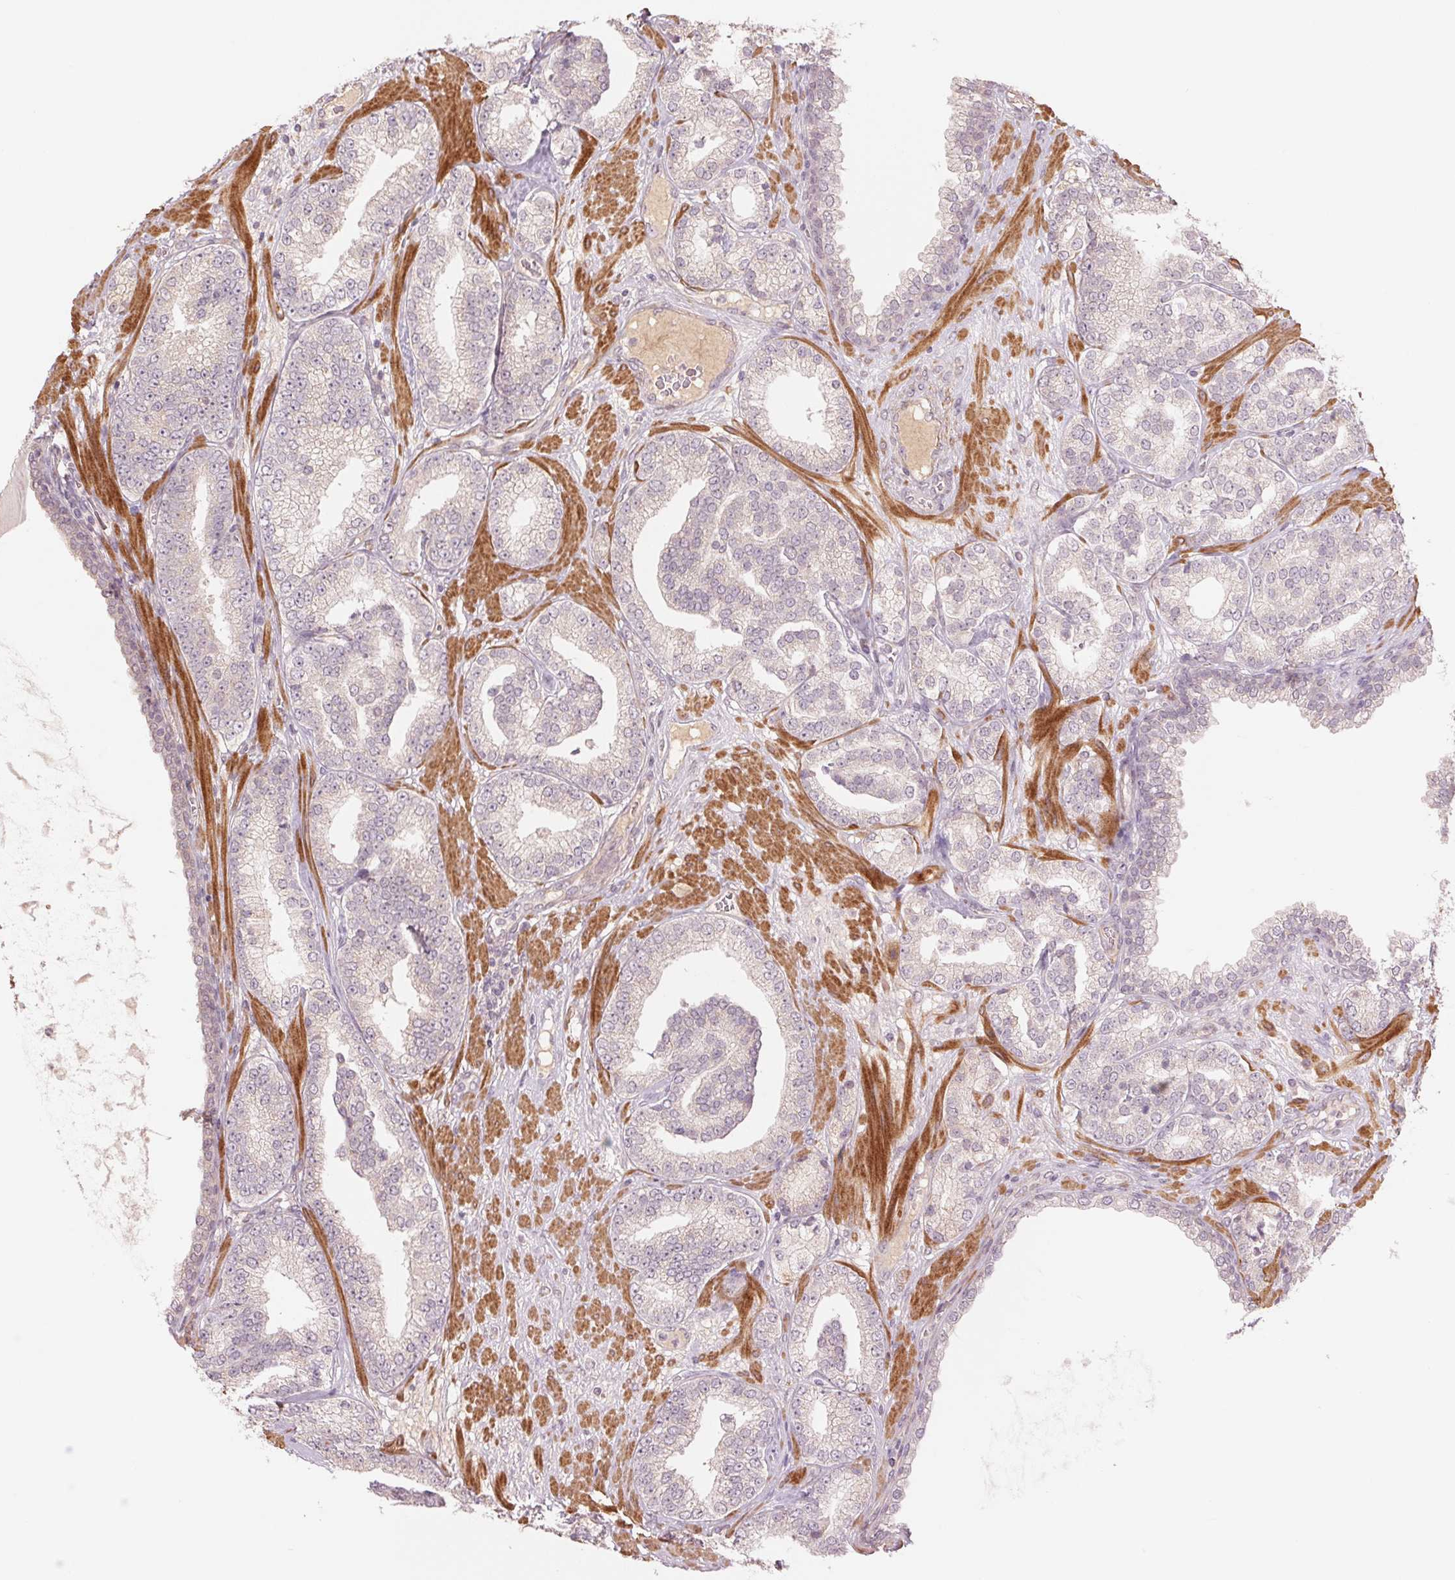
{"staining": {"intensity": "negative", "quantity": "none", "location": "none"}, "tissue": "prostate cancer", "cell_type": "Tumor cells", "image_type": "cancer", "snomed": [{"axis": "morphology", "description": "Adenocarcinoma, High grade"}, {"axis": "topography", "description": "Prostate"}], "caption": "A high-resolution histopathology image shows immunohistochemistry staining of adenocarcinoma (high-grade) (prostate), which exhibits no significant positivity in tumor cells.", "gene": "PPIA", "patient": {"sex": "male", "age": 62}}